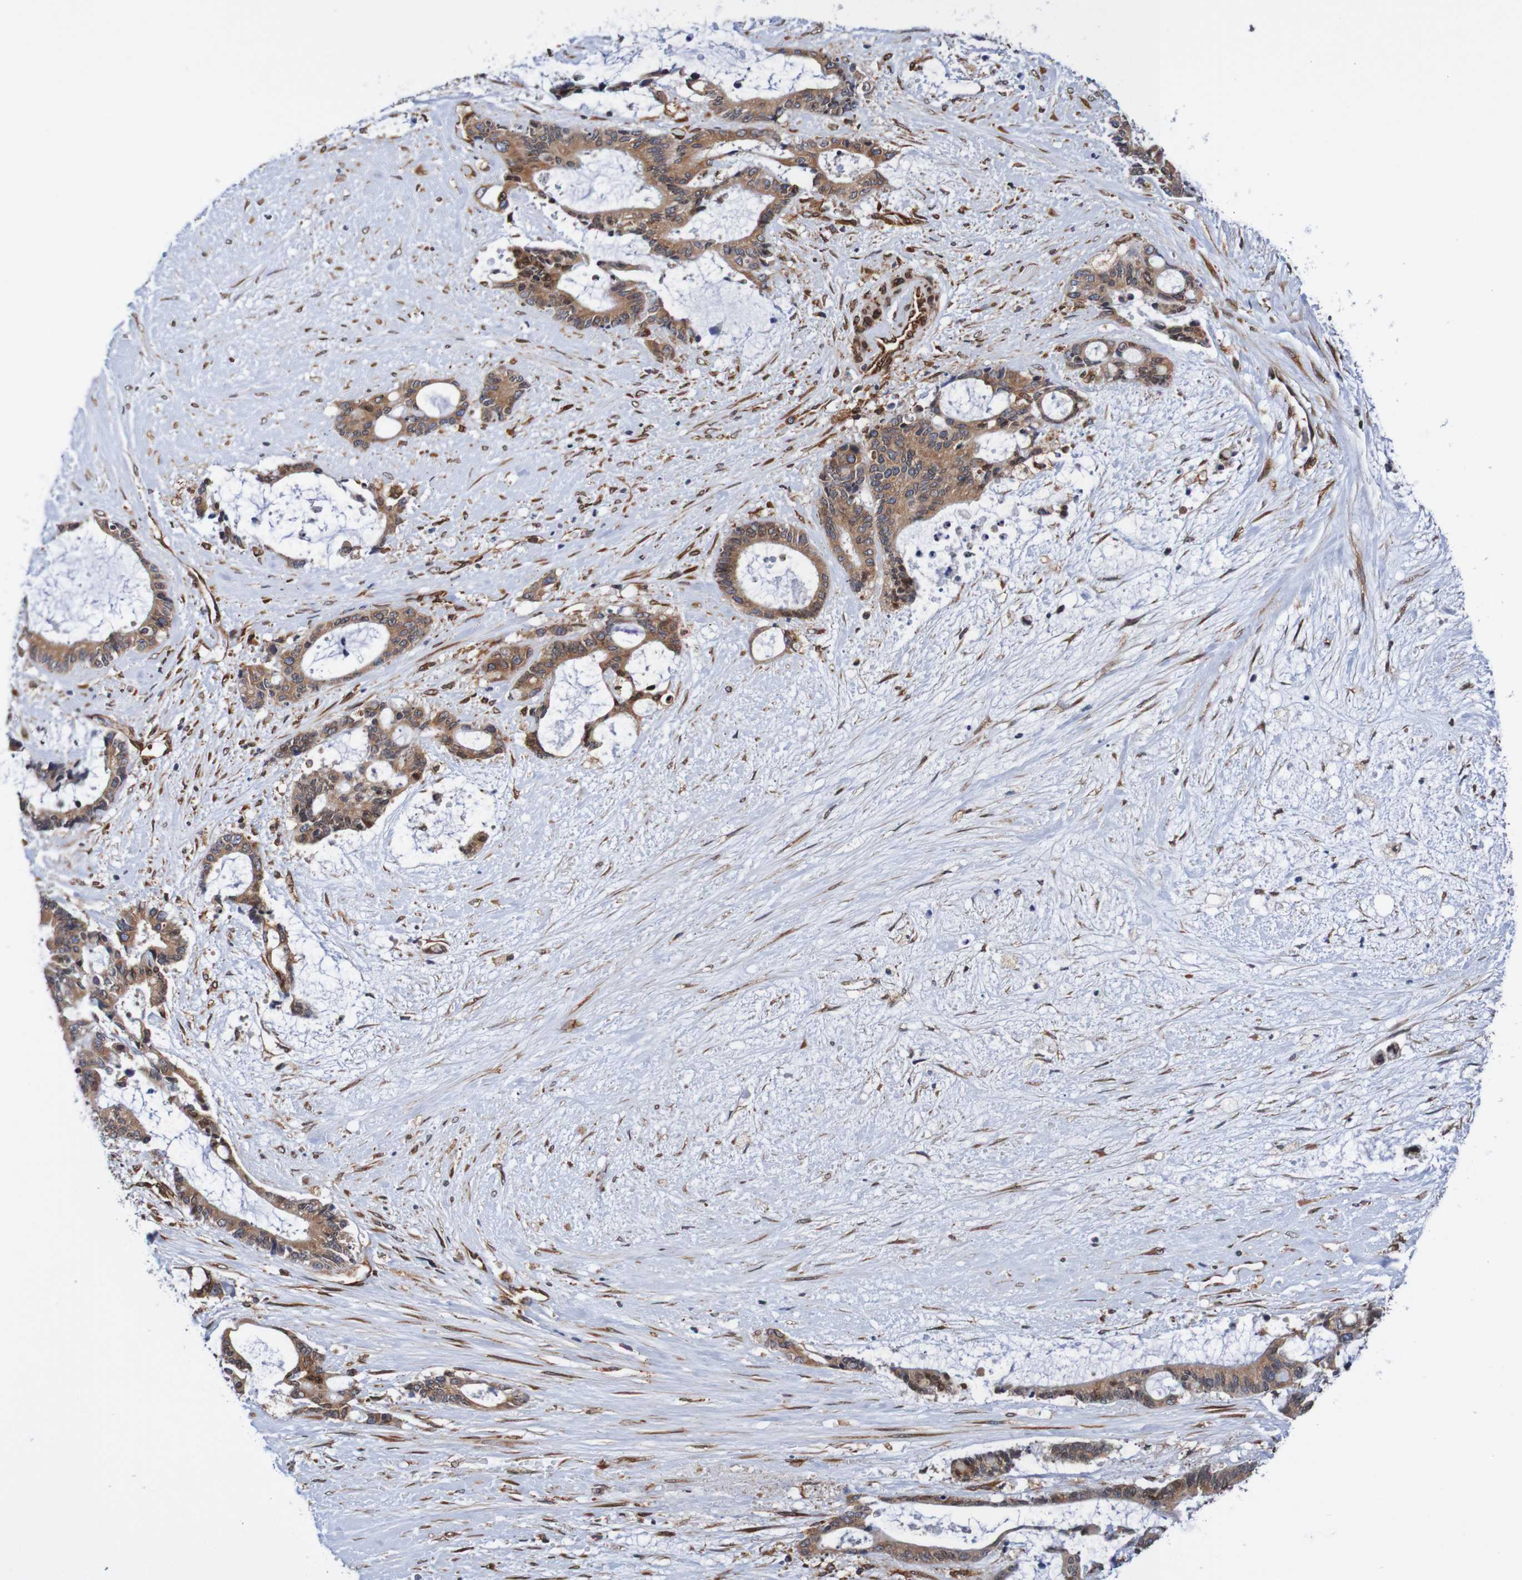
{"staining": {"intensity": "moderate", "quantity": ">75%", "location": "cytoplasmic/membranous"}, "tissue": "liver cancer", "cell_type": "Tumor cells", "image_type": "cancer", "snomed": [{"axis": "morphology", "description": "Normal tissue, NOS"}, {"axis": "morphology", "description": "Cholangiocarcinoma"}, {"axis": "topography", "description": "Liver"}, {"axis": "topography", "description": "Peripheral nerve tissue"}], "caption": "Tumor cells reveal moderate cytoplasmic/membranous expression in approximately >75% of cells in liver cancer.", "gene": "TMEM109", "patient": {"sex": "female", "age": 73}}